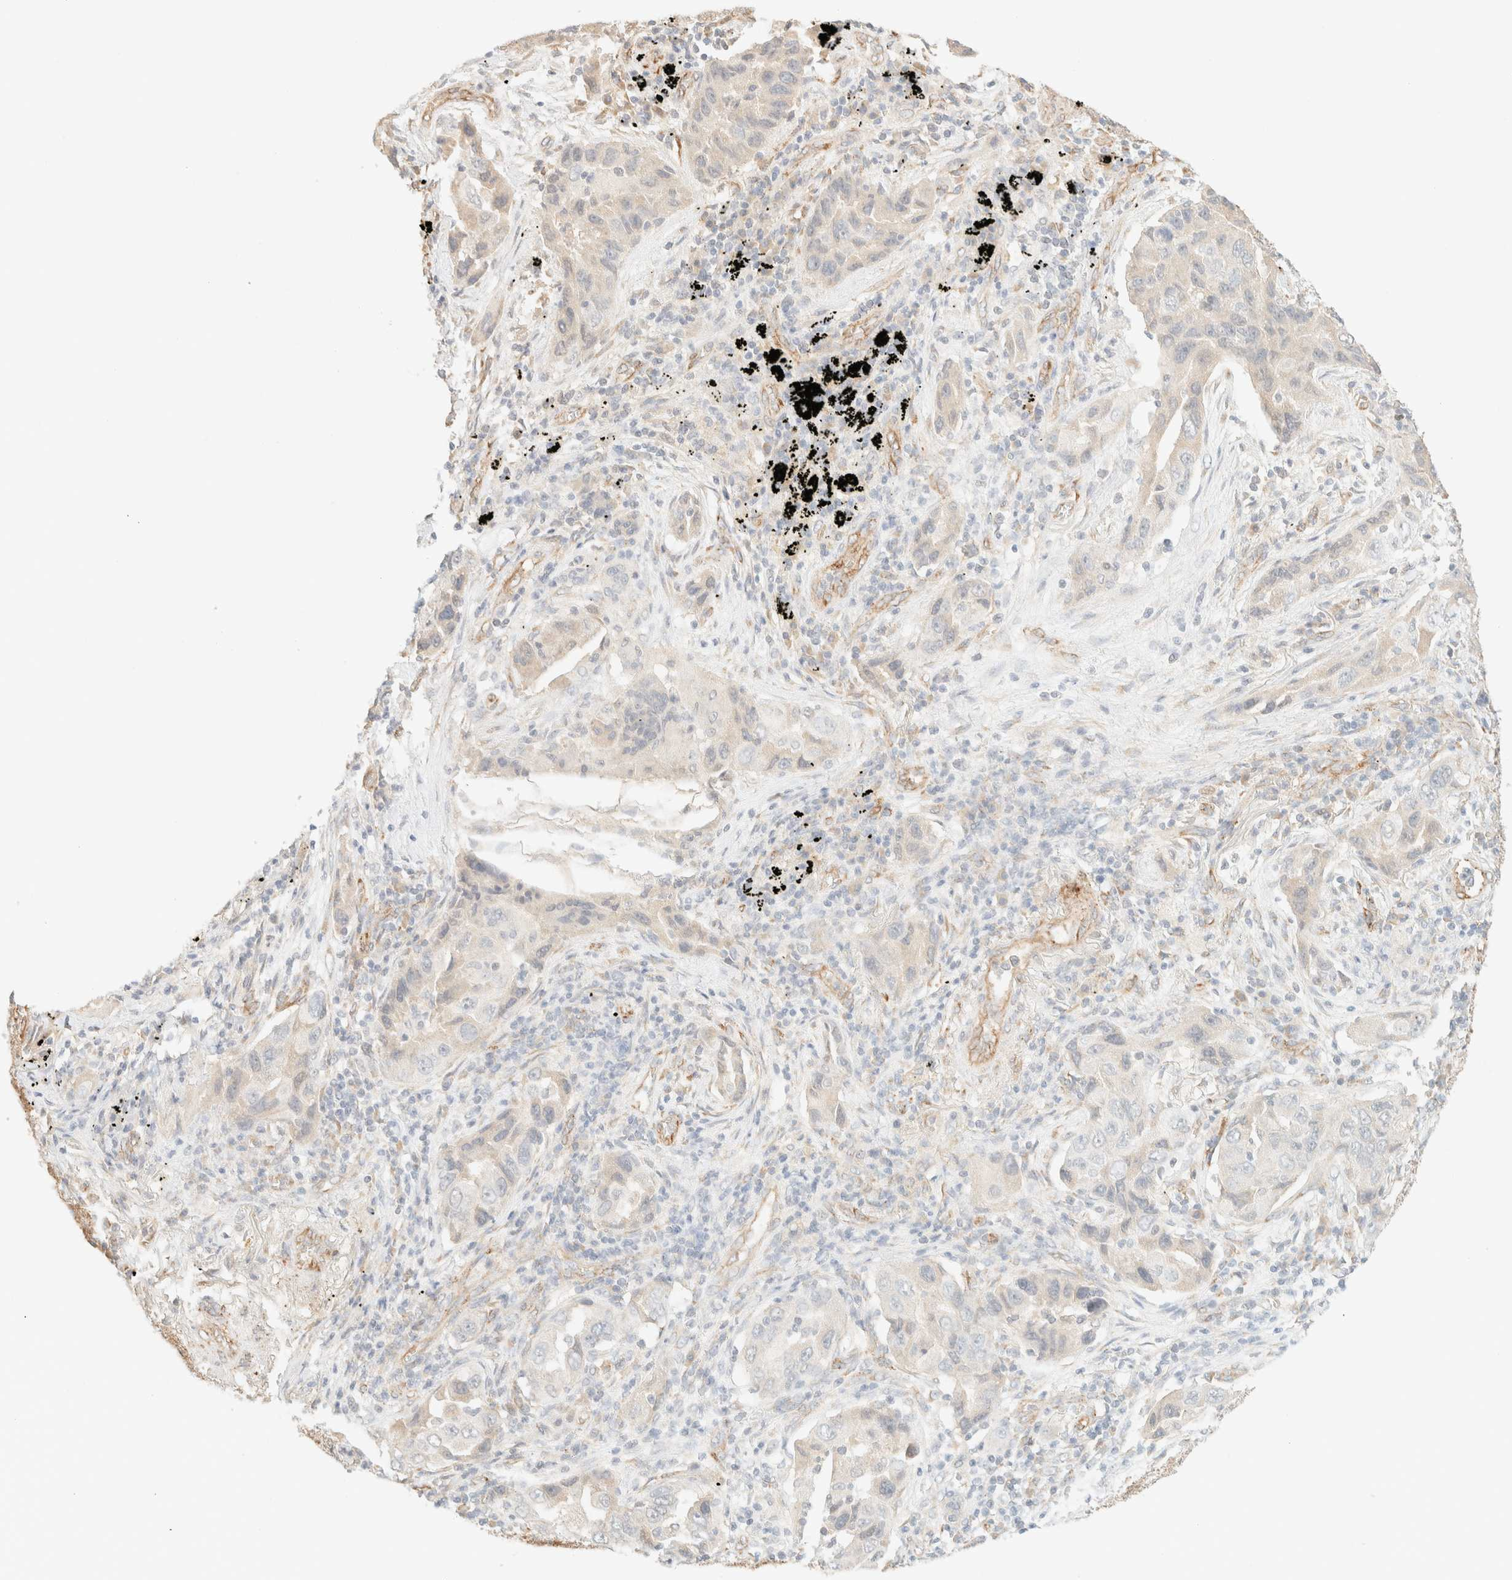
{"staining": {"intensity": "negative", "quantity": "none", "location": "none"}, "tissue": "lung cancer", "cell_type": "Tumor cells", "image_type": "cancer", "snomed": [{"axis": "morphology", "description": "Adenocarcinoma, NOS"}, {"axis": "topography", "description": "Lung"}], "caption": "The histopathology image shows no staining of tumor cells in lung cancer.", "gene": "SPARCL1", "patient": {"sex": "female", "age": 65}}